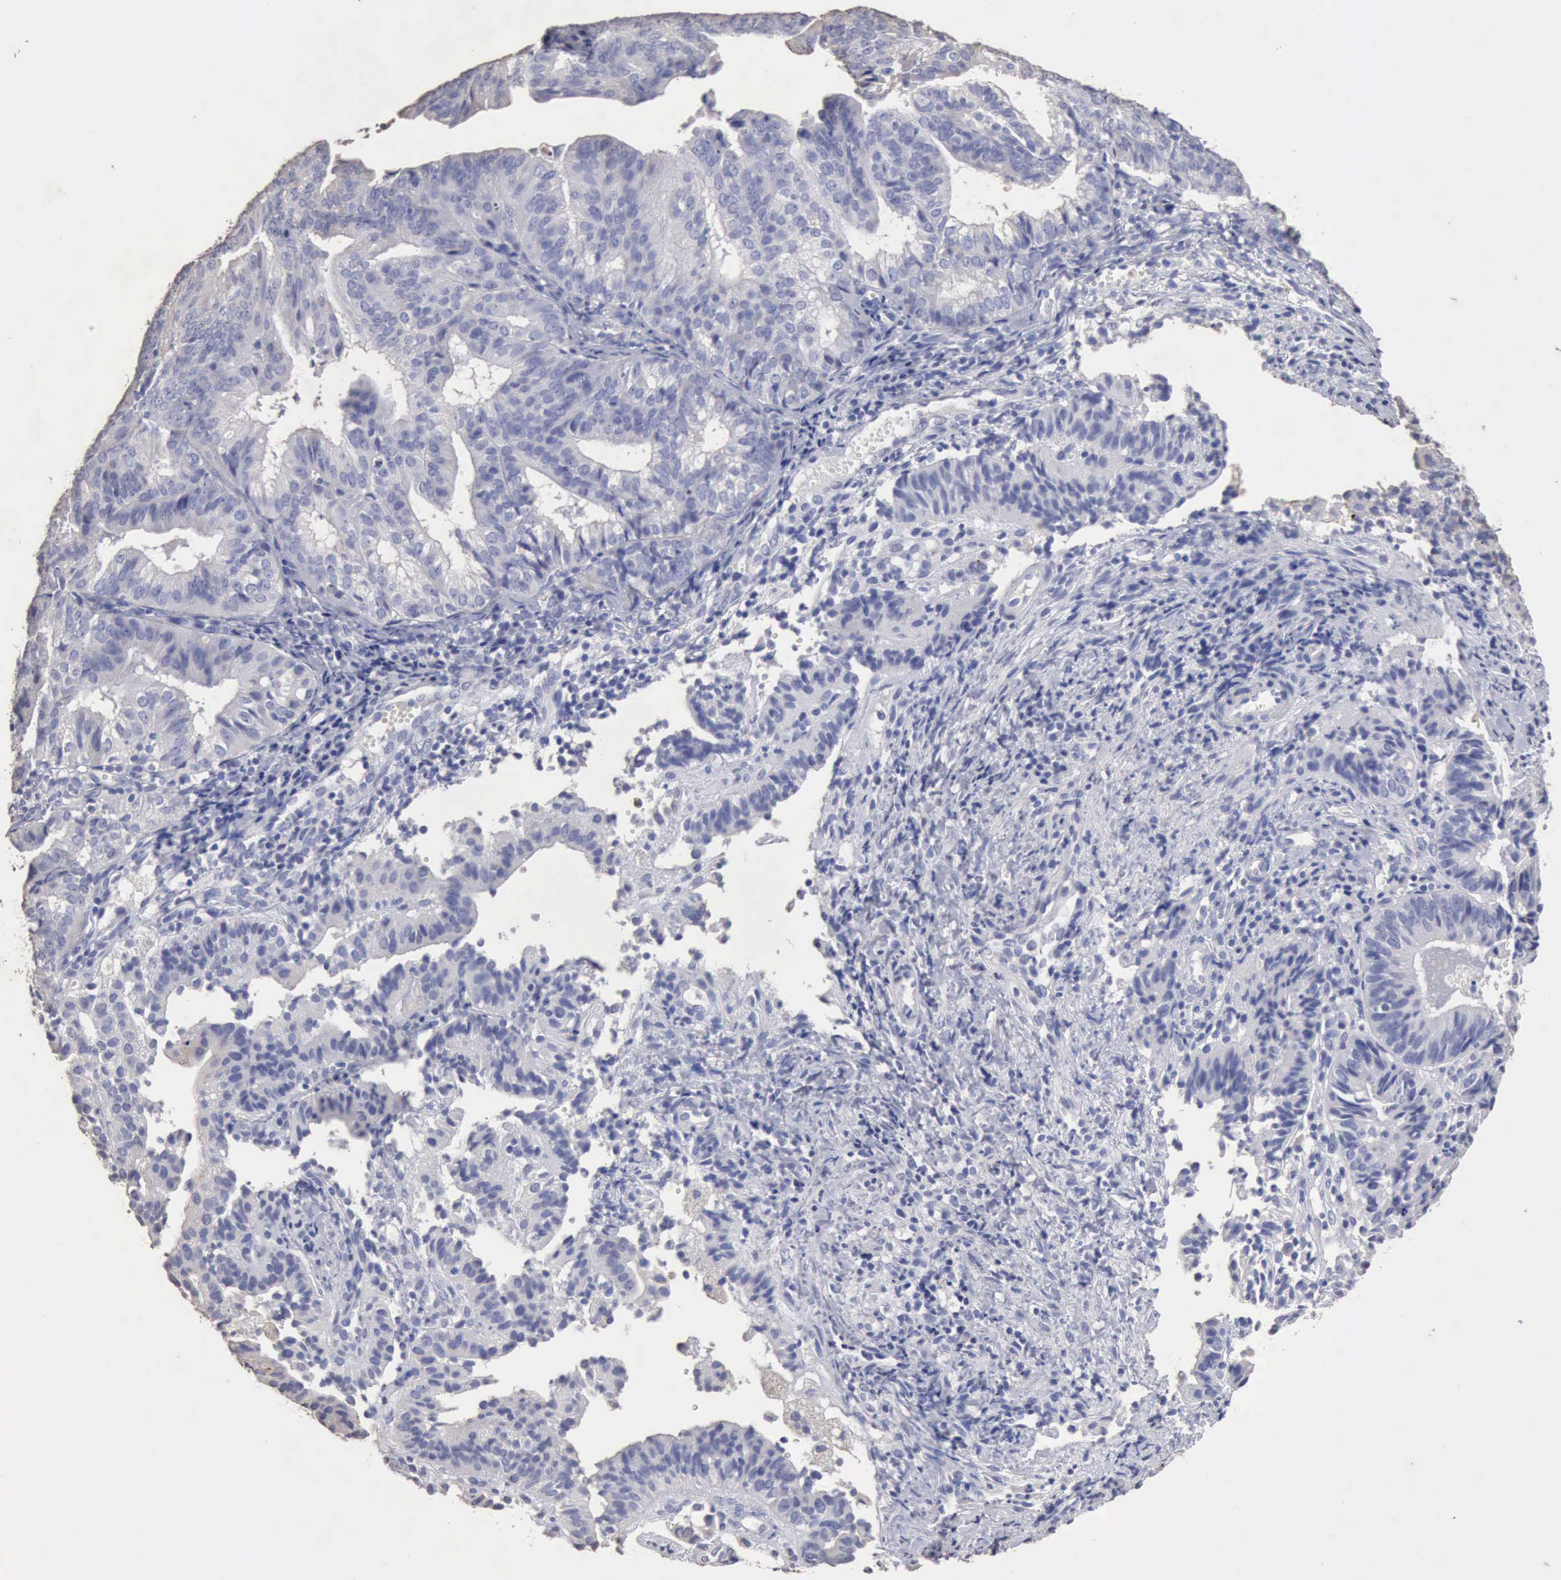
{"staining": {"intensity": "negative", "quantity": "none", "location": "none"}, "tissue": "cervical cancer", "cell_type": "Tumor cells", "image_type": "cancer", "snomed": [{"axis": "morphology", "description": "Adenocarcinoma, NOS"}, {"axis": "topography", "description": "Cervix"}], "caption": "Human cervical cancer (adenocarcinoma) stained for a protein using IHC demonstrates no expression in tumor cells.", "gene": "KRT6B", "patient": {"sex": "female", "age": 60}}